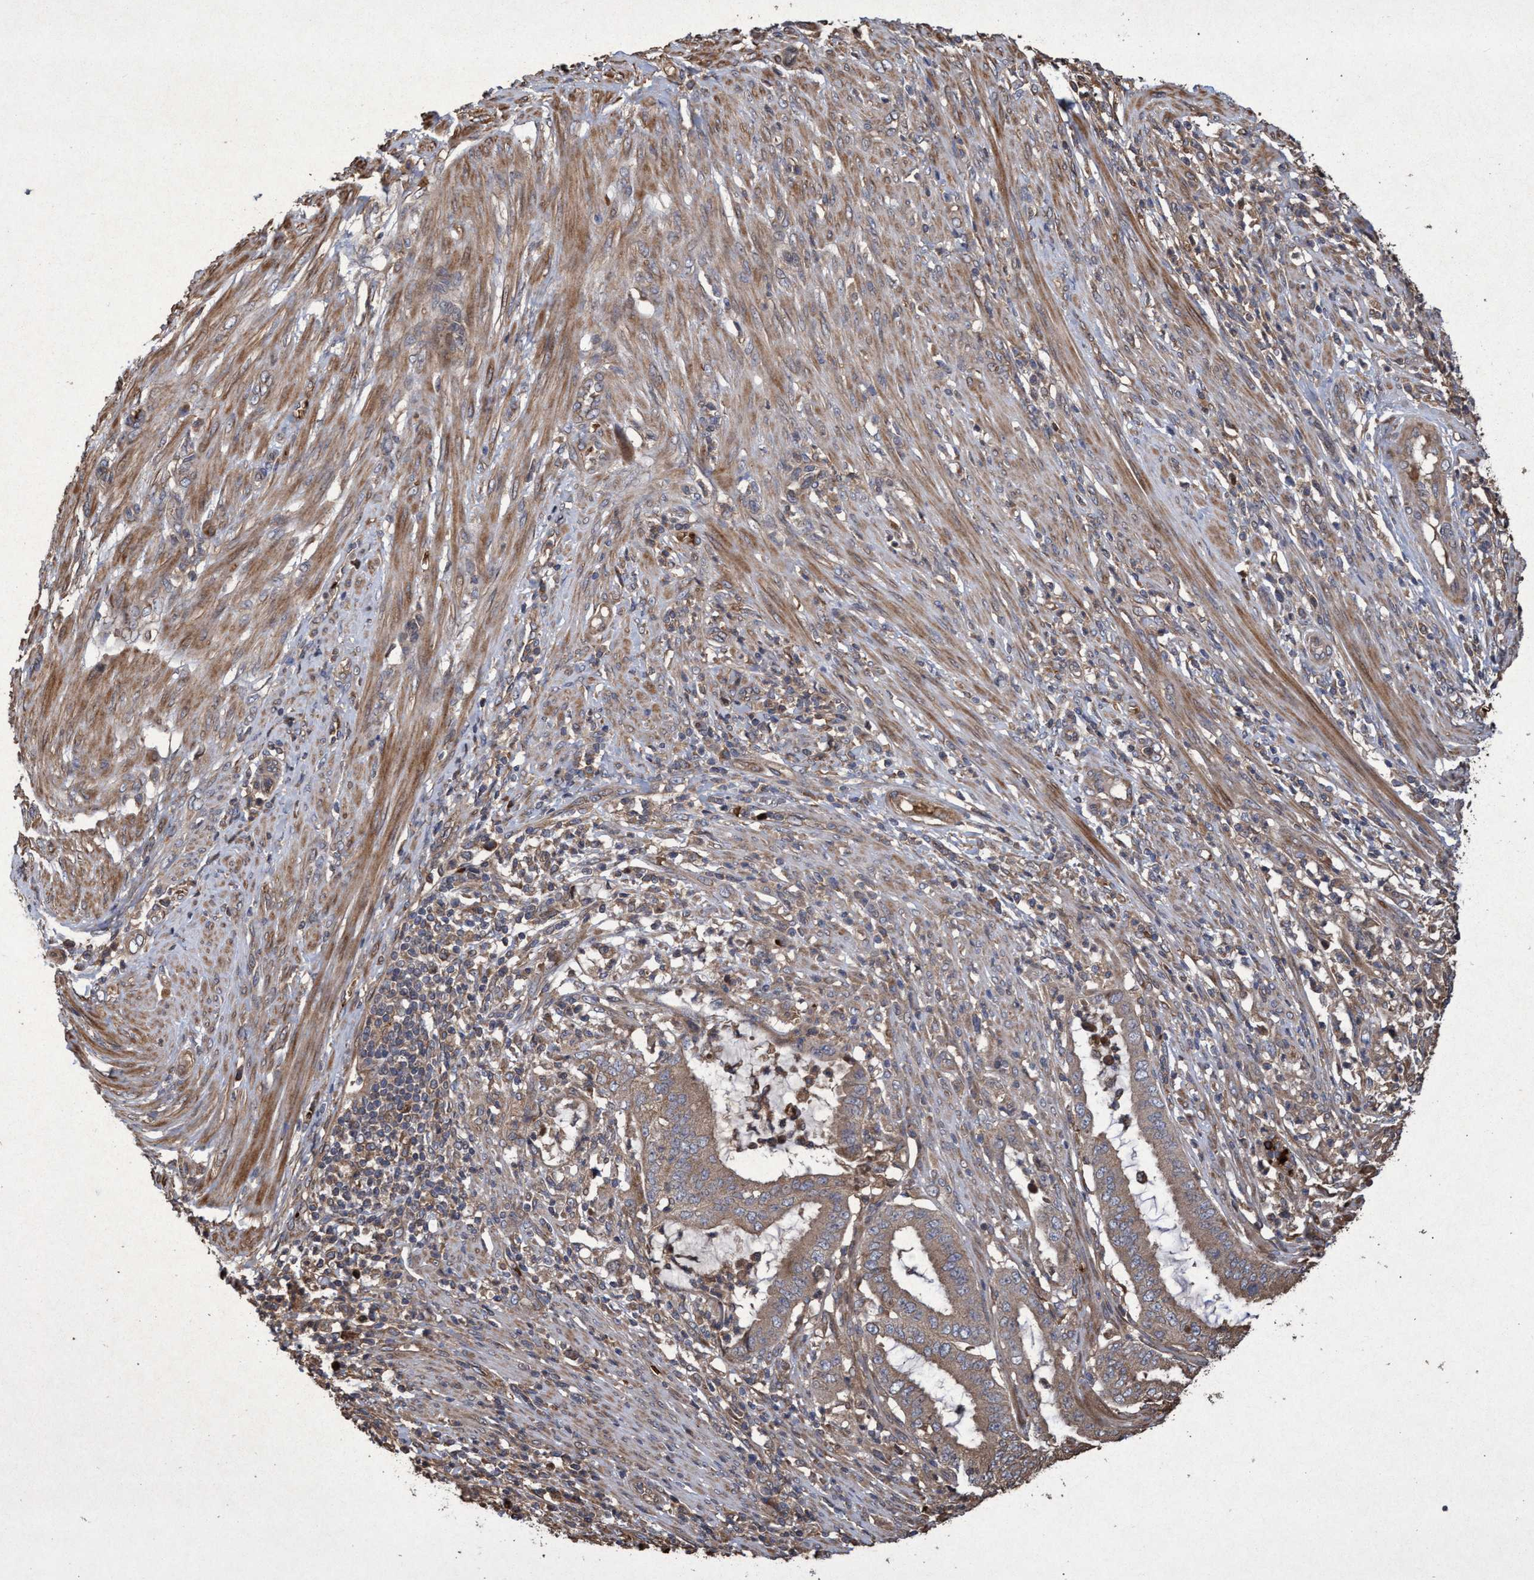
{"staining": {"intensity": "moderate", "quantity": ">75%", "location": "cytoplasmic/membranous"}, "tissue": "endometrial cancer", "cell_type": "Tumor cells", "image_type": "cancer", "snomed": [{"axis": "morphology", "description": "Adenocarcinoma, NOS"}, {"axis": "topography", "description": "Endometrium"}], "caption": "DAB (3,3'-diaminobenzidine) immunohistochemical staining of endometrial cancer (adenocarcinoma) displays moderate cytoplasmic/membranous protein positivity in about >75% of tumor cells. The protein of interest is shown in brown color, while the nuclei are stained blue.", "gene": "CHMP6", "patient": {"sex": "female", "age": 51}}